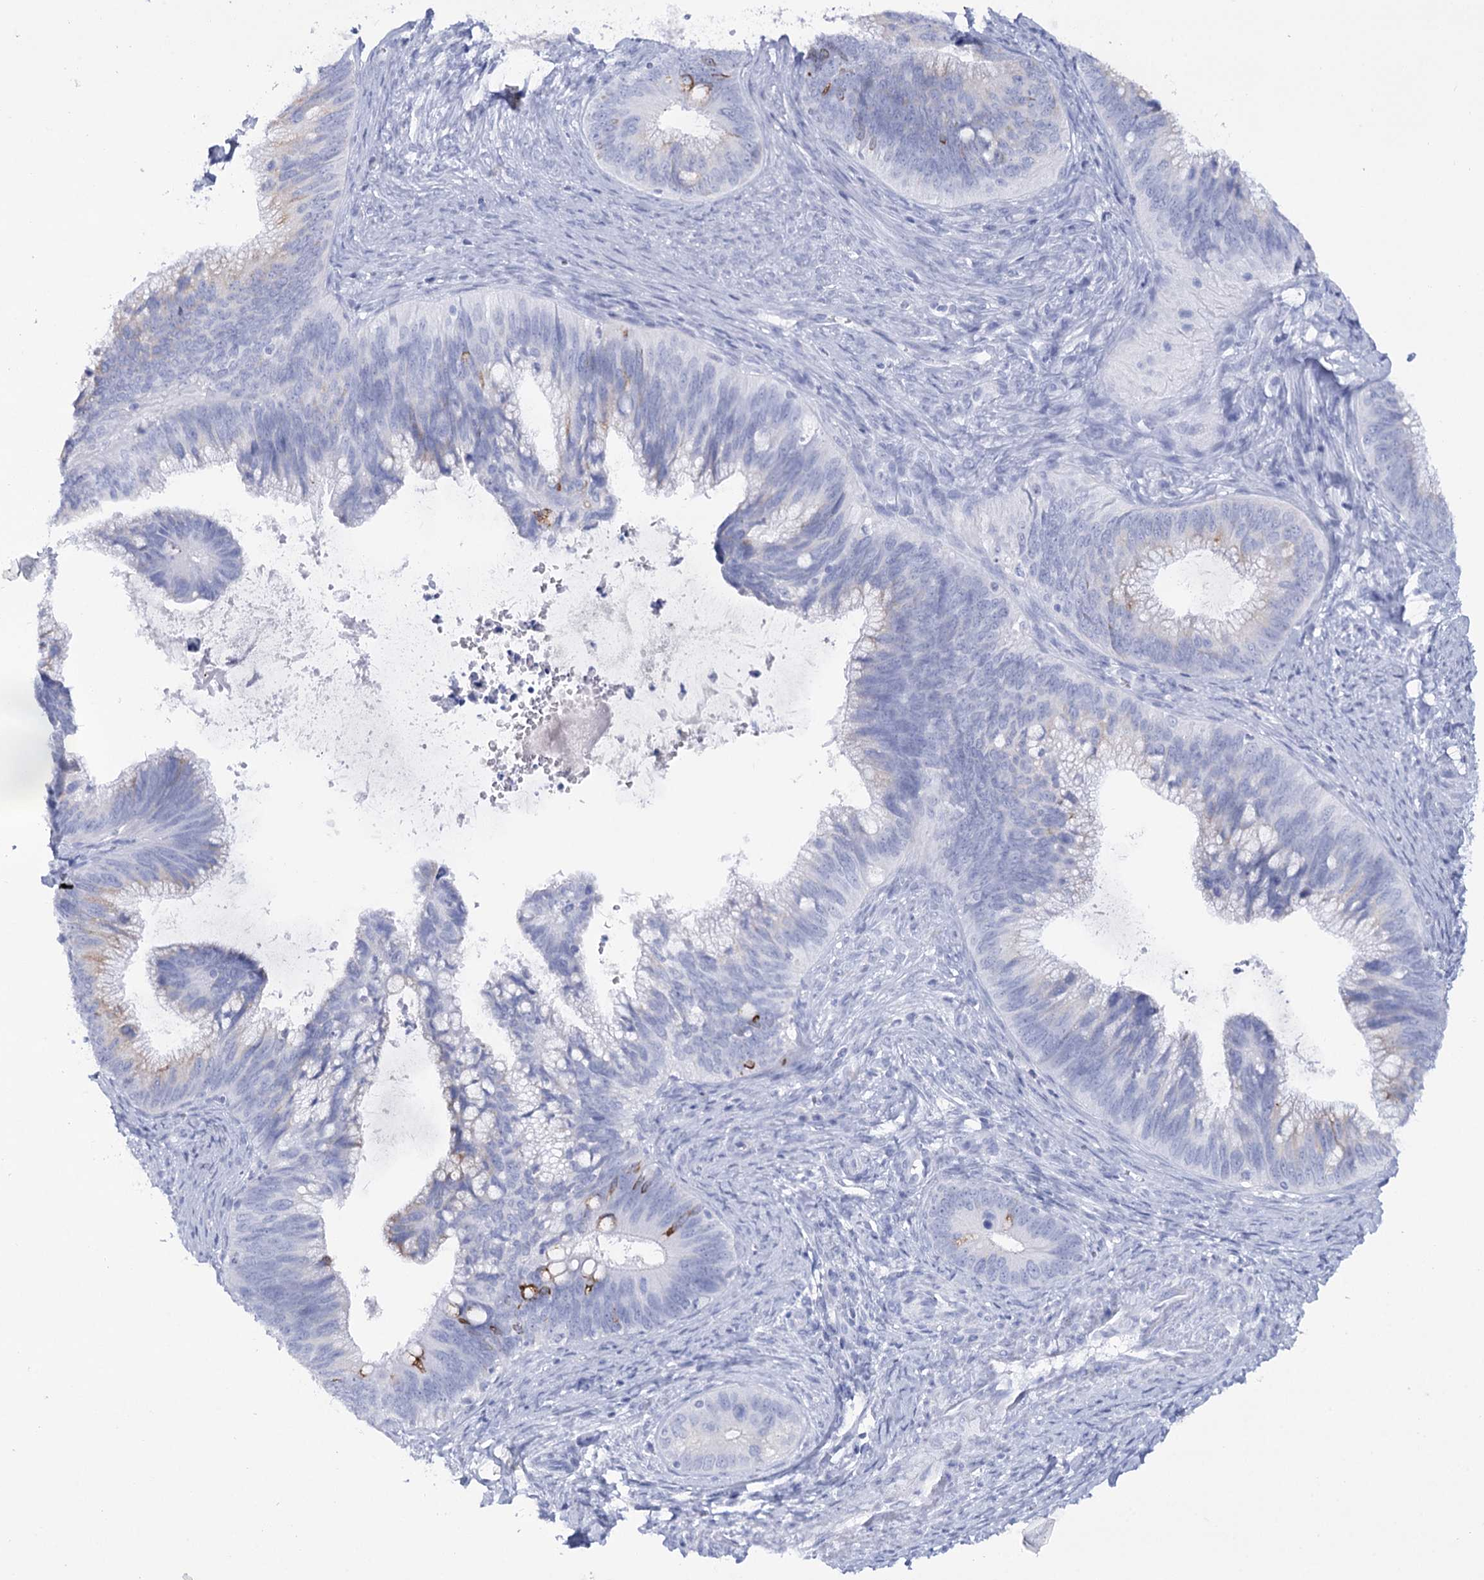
{"staining": {"intensity": "moderate", "quantity": "<25%", "location": "cytoplasmic/membranous"}, "tissue": "cervical cancer", "cell_type": "Tumor cells", "image_type": "cancer", "snomed": [{"axis": "morphology", "description": "Adenocarcinoma, NOS"}, {"axis": "topography", "description": "Cervix"}], "caption": "Tumor cells exhibit low levels of moderate cytoplasmic/membranous expression in approximately <25% of cells in human cervical adenocarcinoma.", "gene": "RNF186", "patient": {"sex": "female", "age": 42}}